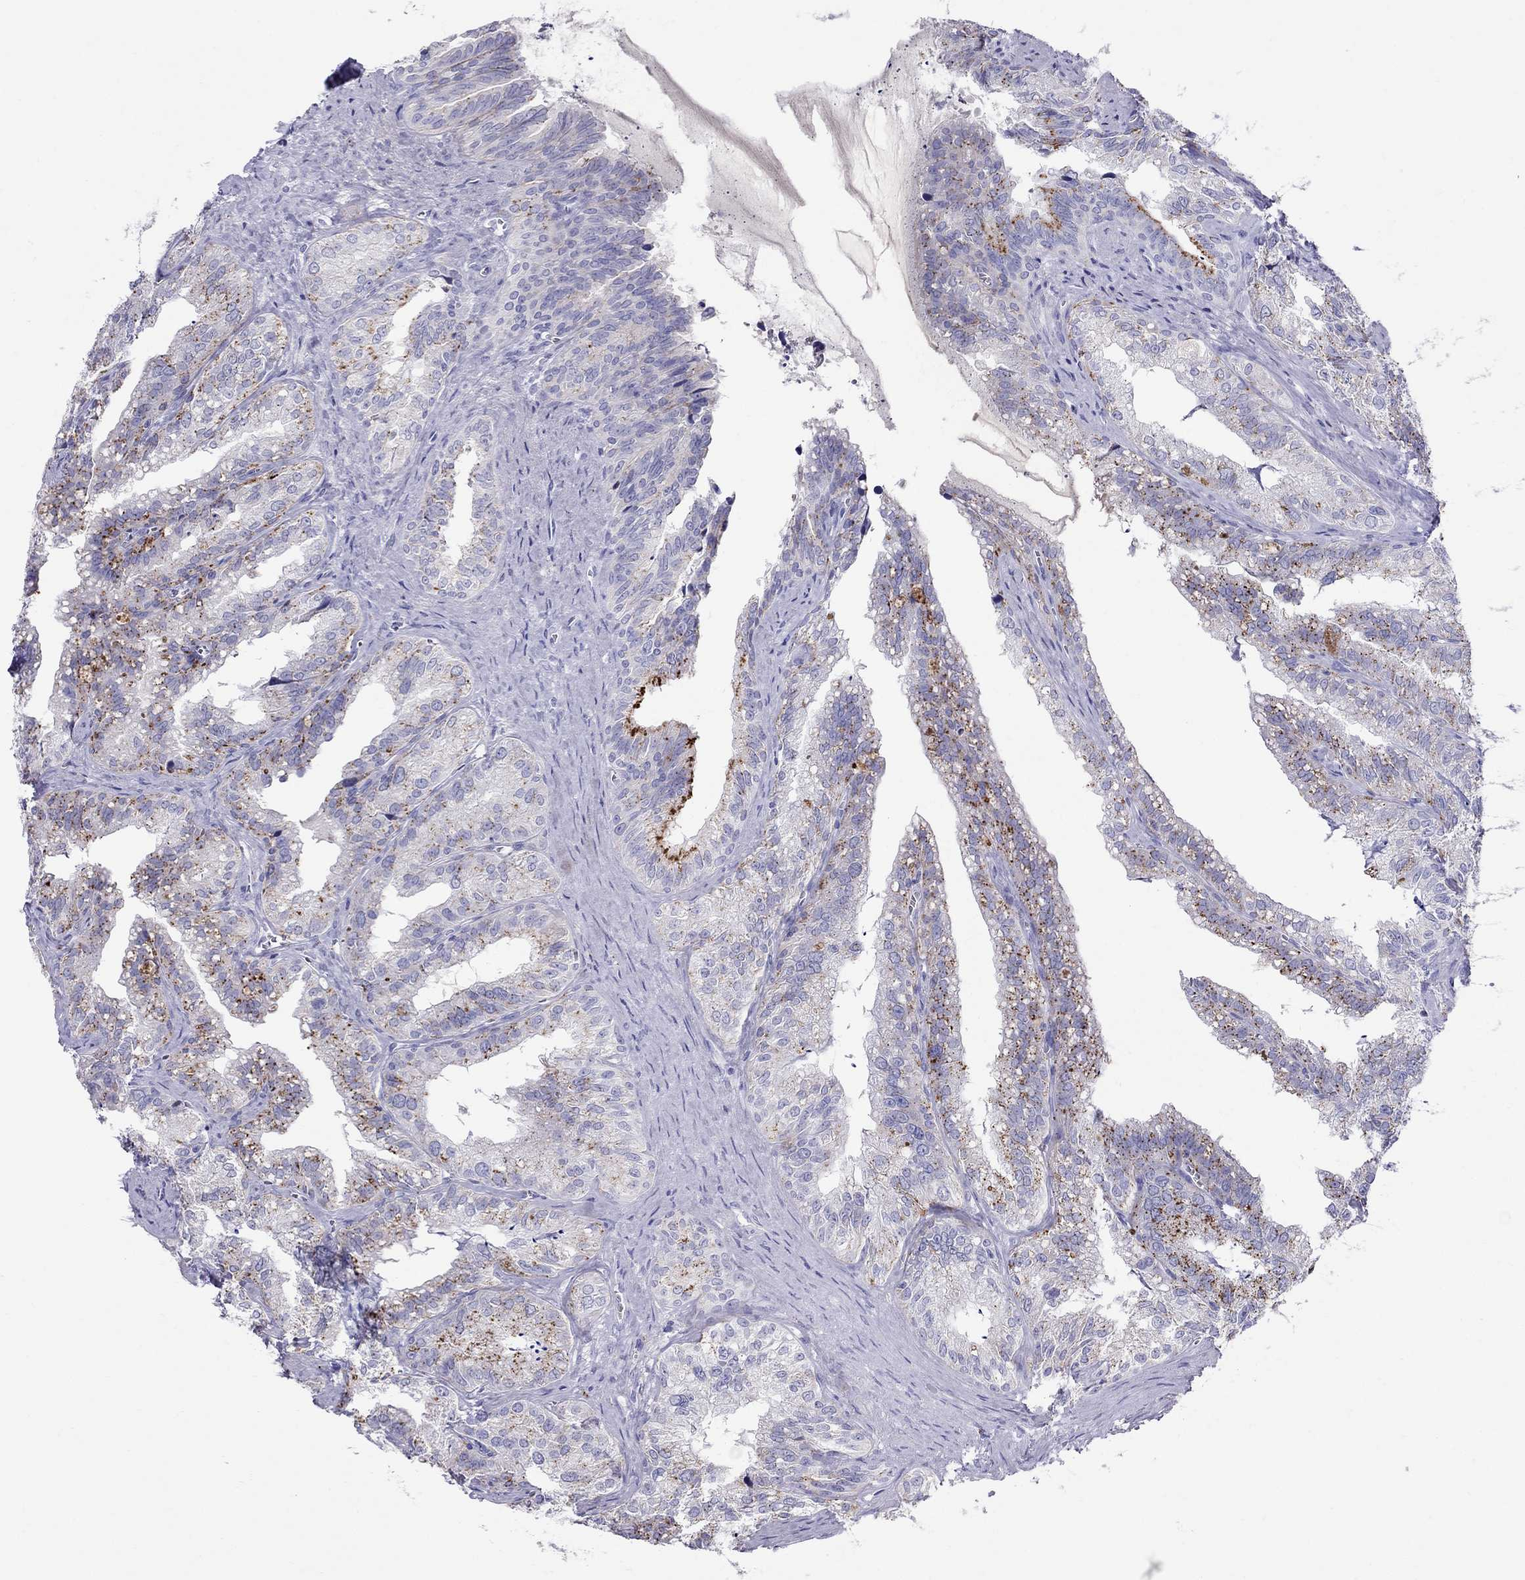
{"staining": {"intensity": "moderate", "quantity": "25%-75%", "location": "cytoplasmic/membranous"}, "tissue": "seminal vesicle", "cell_type": "Glandular cells", "image_type": "normal", "snomed": [{"axis": "morphology", "description": "Normal tissue, NOS"}, {"axis": "topography", "description": "Seminal veicle"}], "caption": "IHC histopathology image of benign seminal vesicle: human seminal vesicle stained using immunohistochemistry (IHC) reveals medium levels of moderate protein expression localized specifically in the cytoplasmic/membranous of glandular cells, appearing as a cytoplasmic/membranous brown color.", "gene": "CLPSL2", "patient": {"sex": "male", "age": 57}}